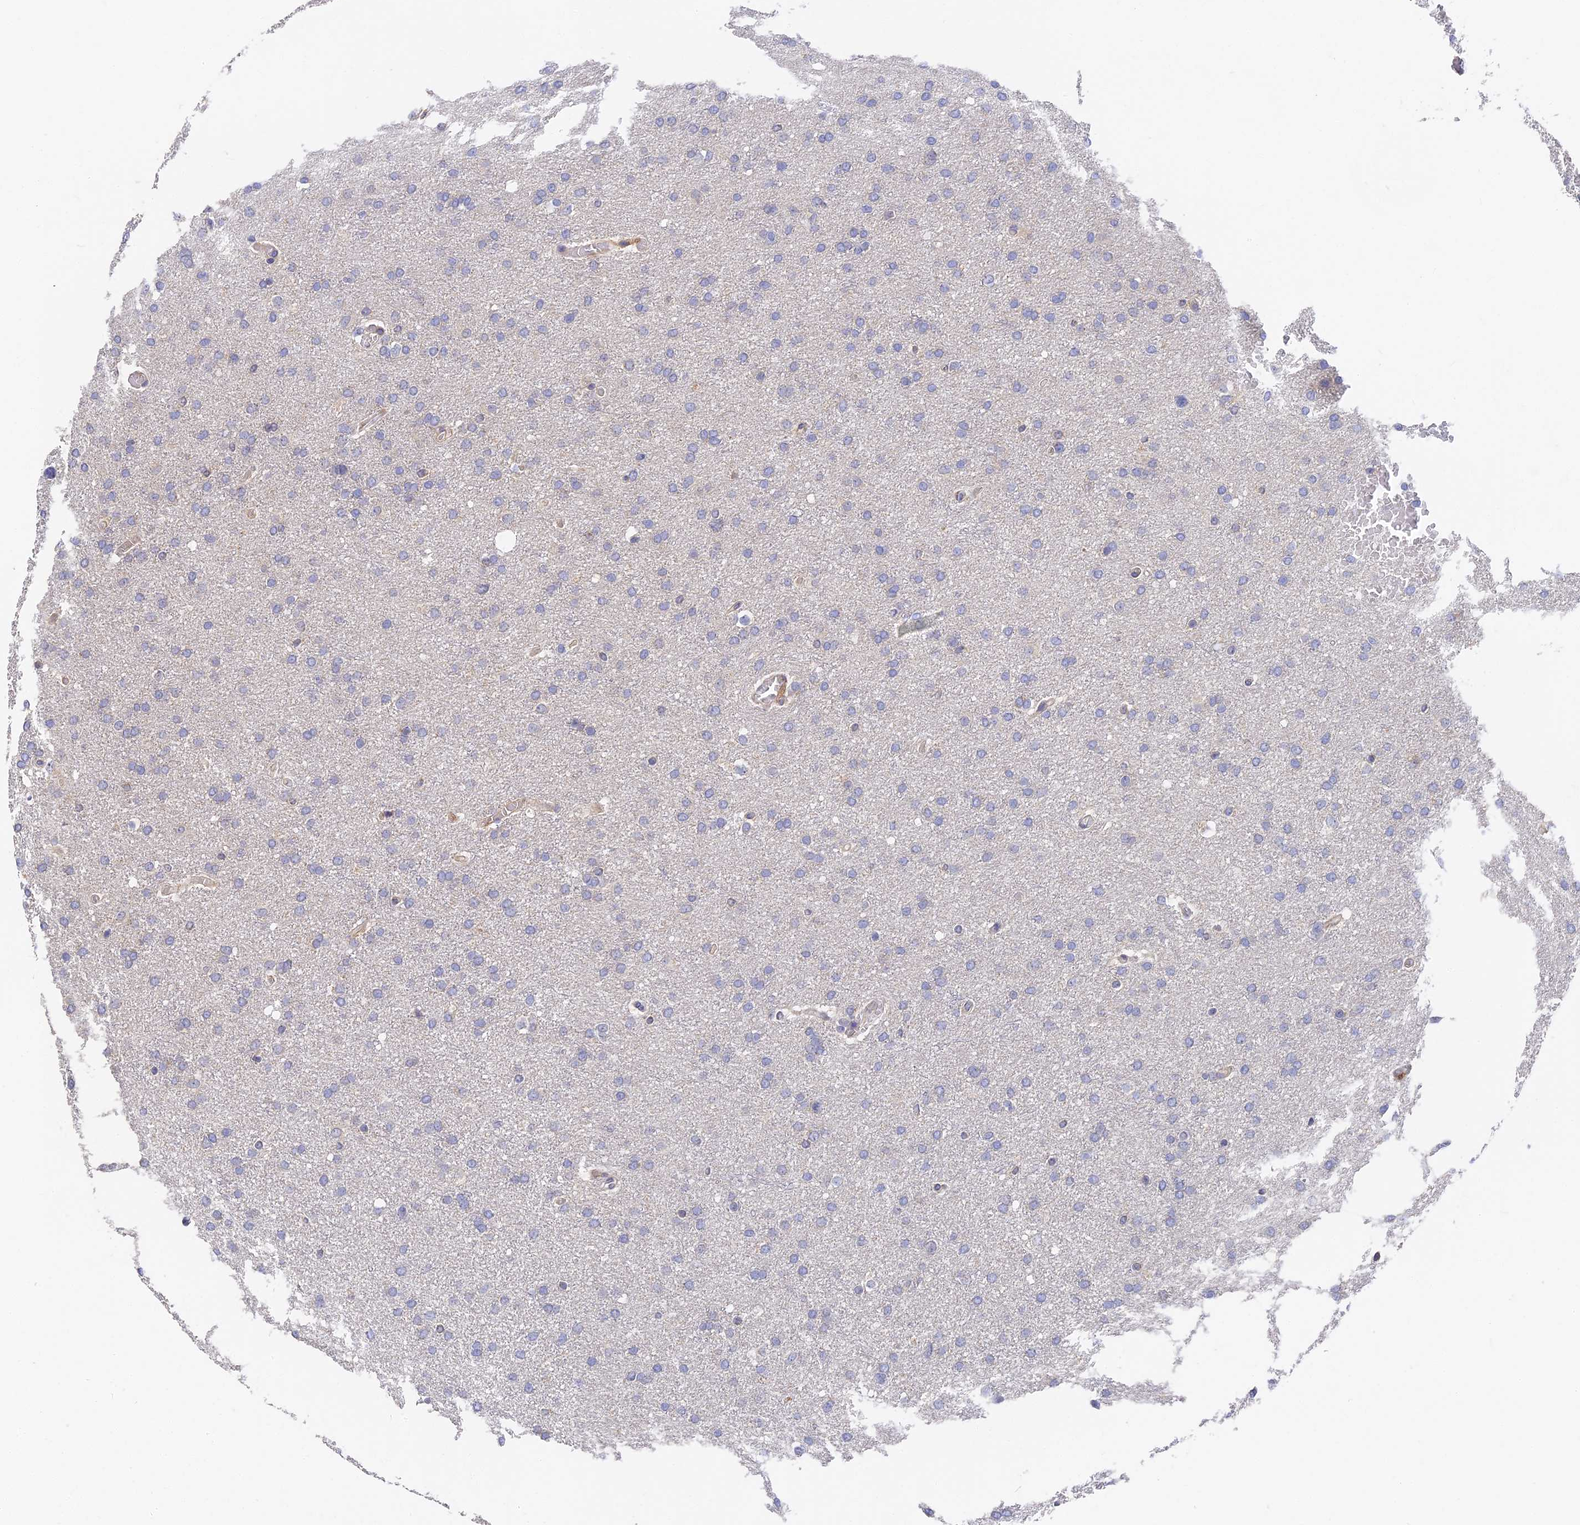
{"staining": {"intensity": "negative", "quantity": "none", "location": "none"}, "tissue": "glioma", "cell_type": "Tumor cells", "image_type": "cancer", "snomed": [{"axis": "morphology", "description": "Glioma, malignant, High grade"}, {"axis": "topography", "description": "Cerebral cortex"}], "caption": "Tumor cells are negative for protein expression in human glioma.", "gene": "CCDC113", "patient": {"sex": "female", "age": 36}}